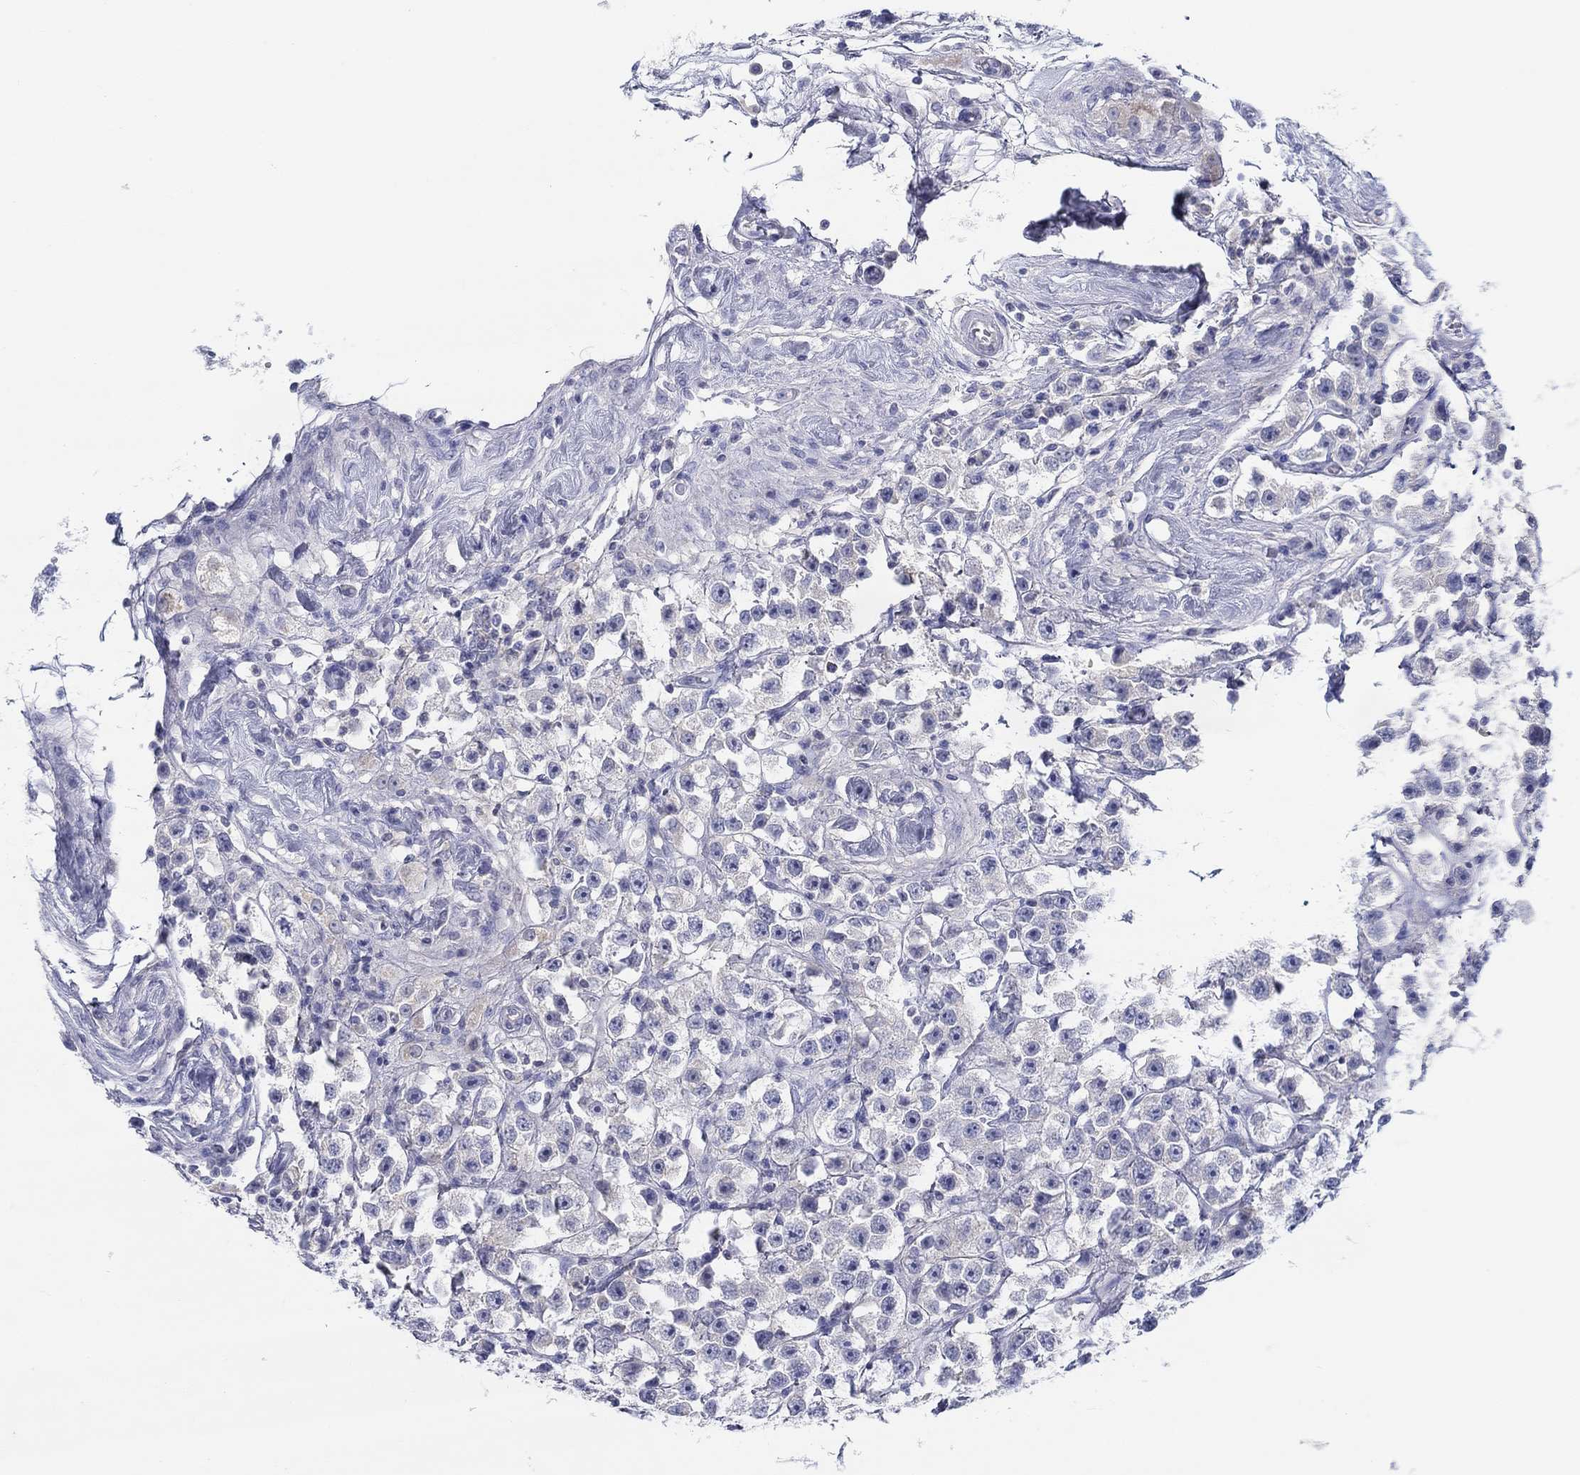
{"staining": {"intensity": "negative", "quantity": "none", "location": "none"}, "tissue": "testis cancer", "cell_type": "Tumor cells", "image_type": "cancer", "snomed": [{"axis": "morphology", "description": "Seminoma, NOS"}, {"axis": "topography", "description": "Testis"}], "caption": "The image reveals no significant staining in tumor cells of testis cancer (seminoma).", "gene": "HAPLN4", "patient": {"sex": "male", "age": 45}}